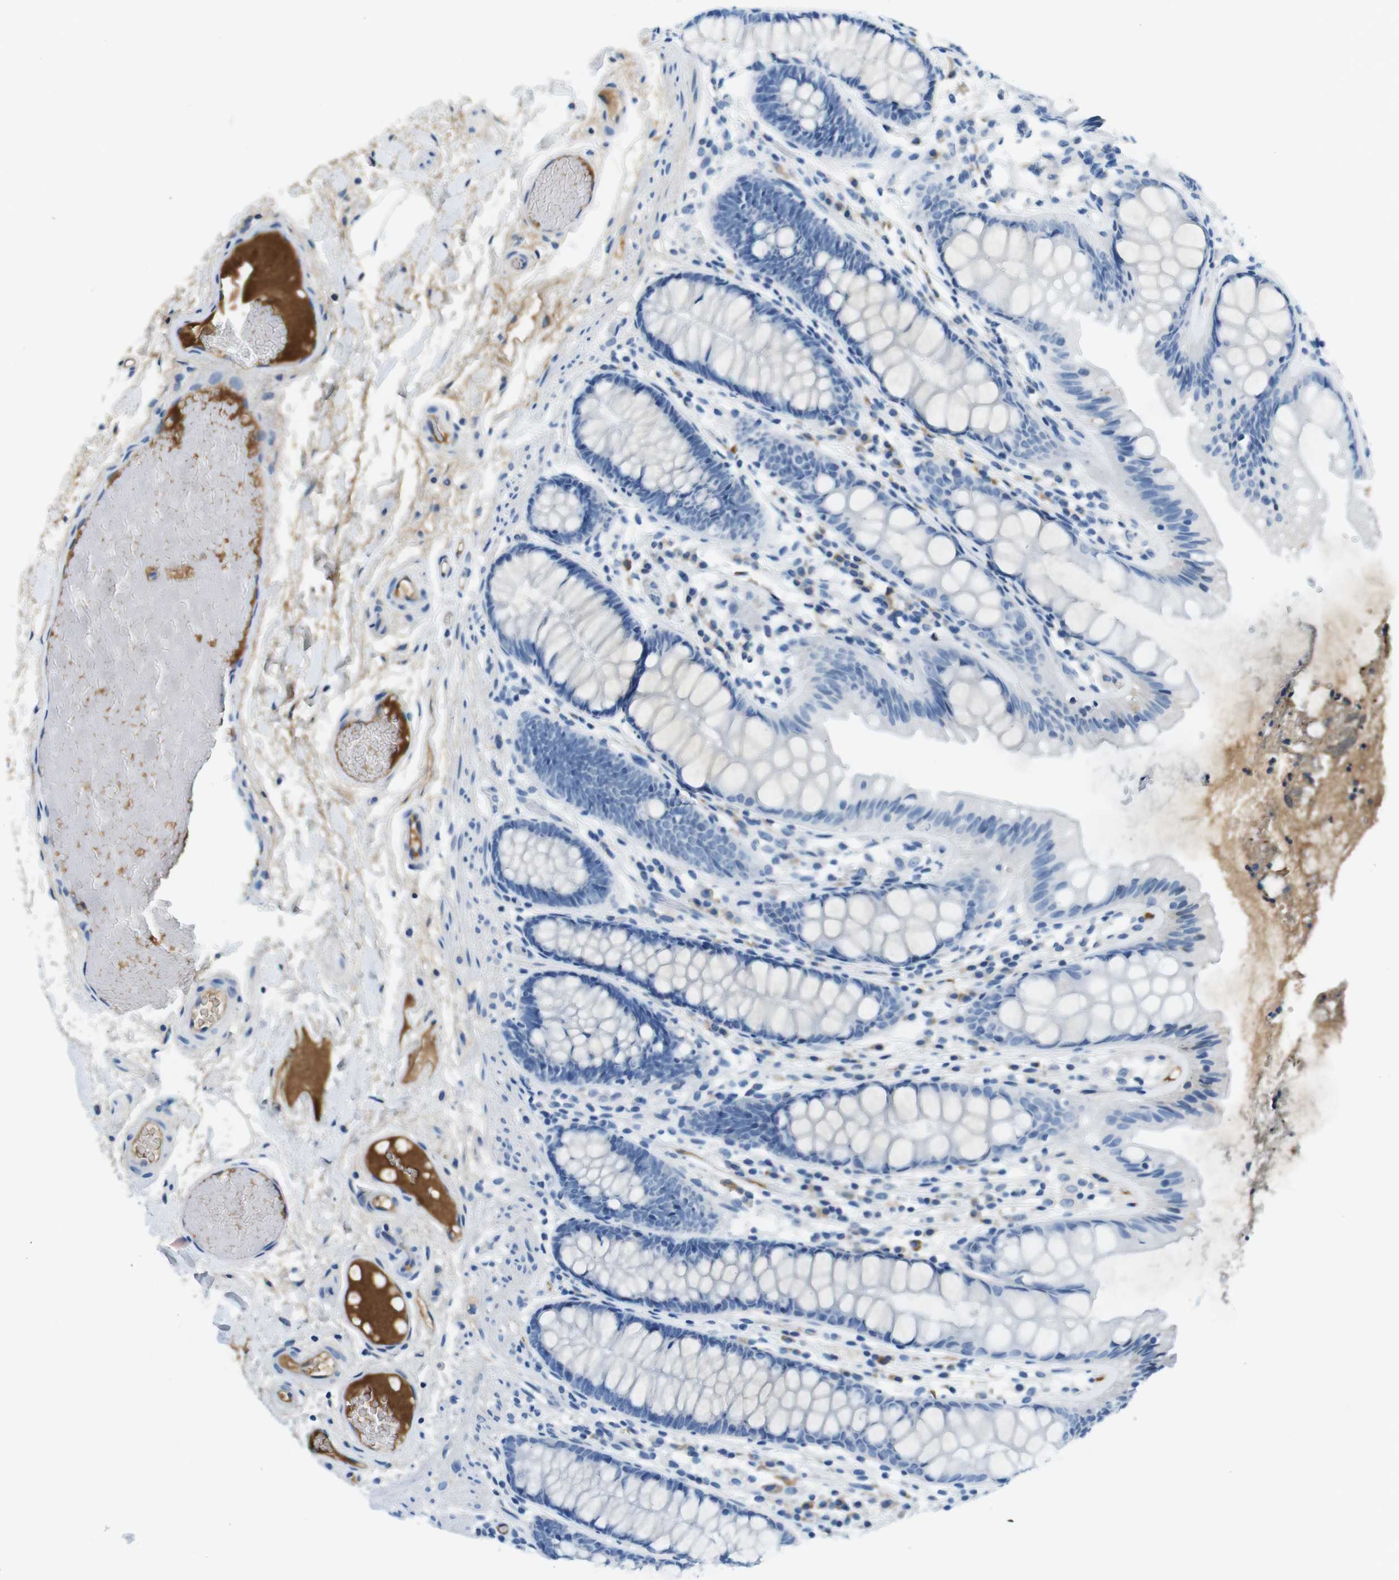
{"staining": {"intensity": "negative", "quantity": "none", "location": "none"}, "tissue": "colon", "cell_type": "Endothelial cells", "image_type": "normal", "snomed": [{"axis": "morphology", "description": "Normal tissue, NOS"}, {"axis": "topography", "description": "Colon"}], "caption": "This micrograph is of unremarkable colon stained with IHC to label a protein in brown with the nuclei are counter-stained blue. There is no positivity in endothelial cells.", "gene": "IGHD", "patient": {"sex": "female", "age": 56}}